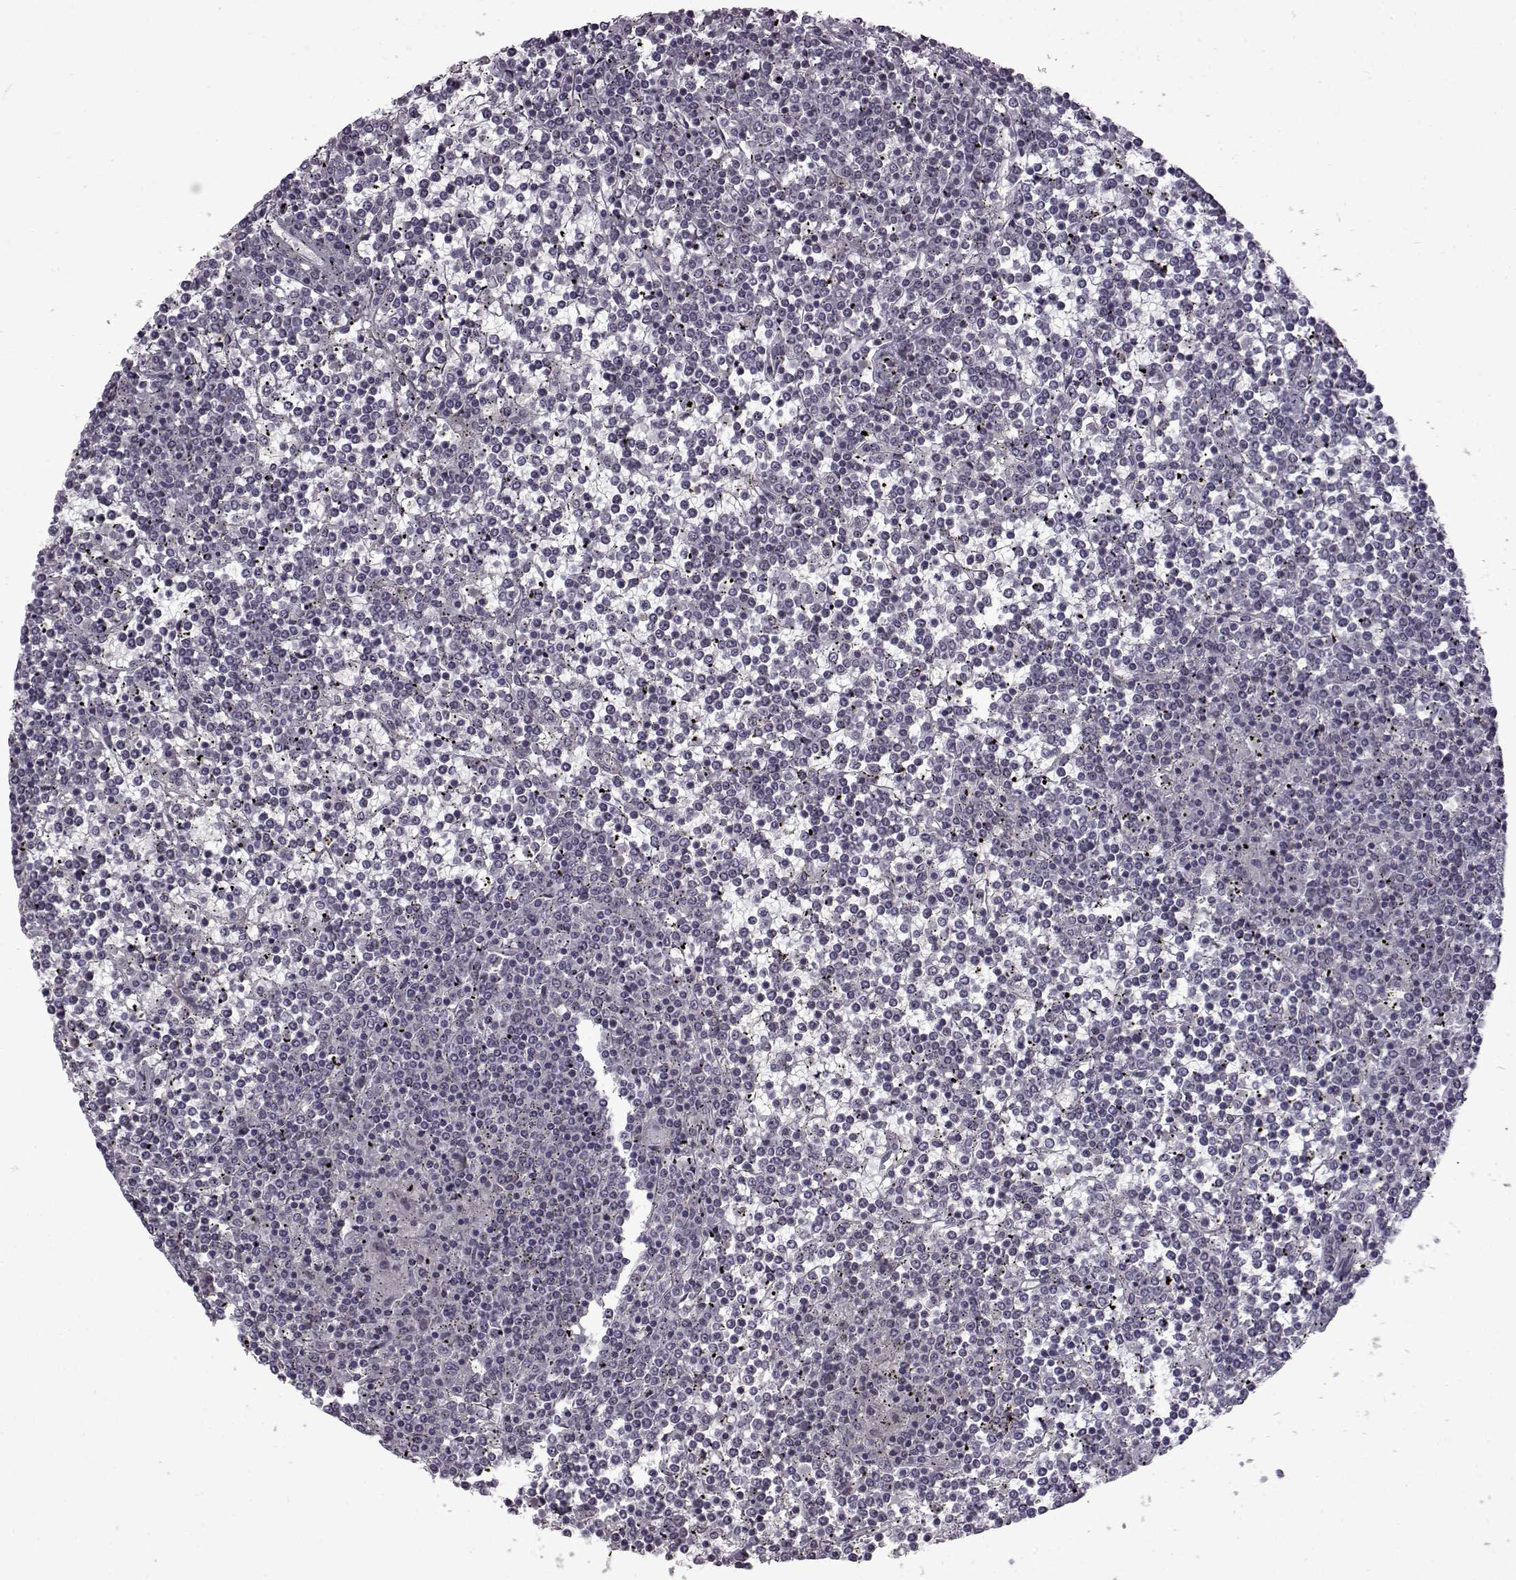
{"staining": {"intensity": "negative", "quantity": "none", "location": "none"}, "tissue": "lymphoma", "cell_type": "Tumor cells", "image_type": "cancer", "snomed": [{"axis": "morphology", "description": "Malignant lymphoma, non-Hodgkin's type, Low grade"}, {"axis": "topography", "description": "Spleen"}], "caption": "Immunohistochemistry (IHC) histopathology image of neoplastic tissue: human low-grade malignant lymphoma, non-Hodgkin's type stained with DAB reveals no significant protein positivity in tumor cells.", "gene": "SYNPO2", "patient": {"sex": "female", "age": 19}}